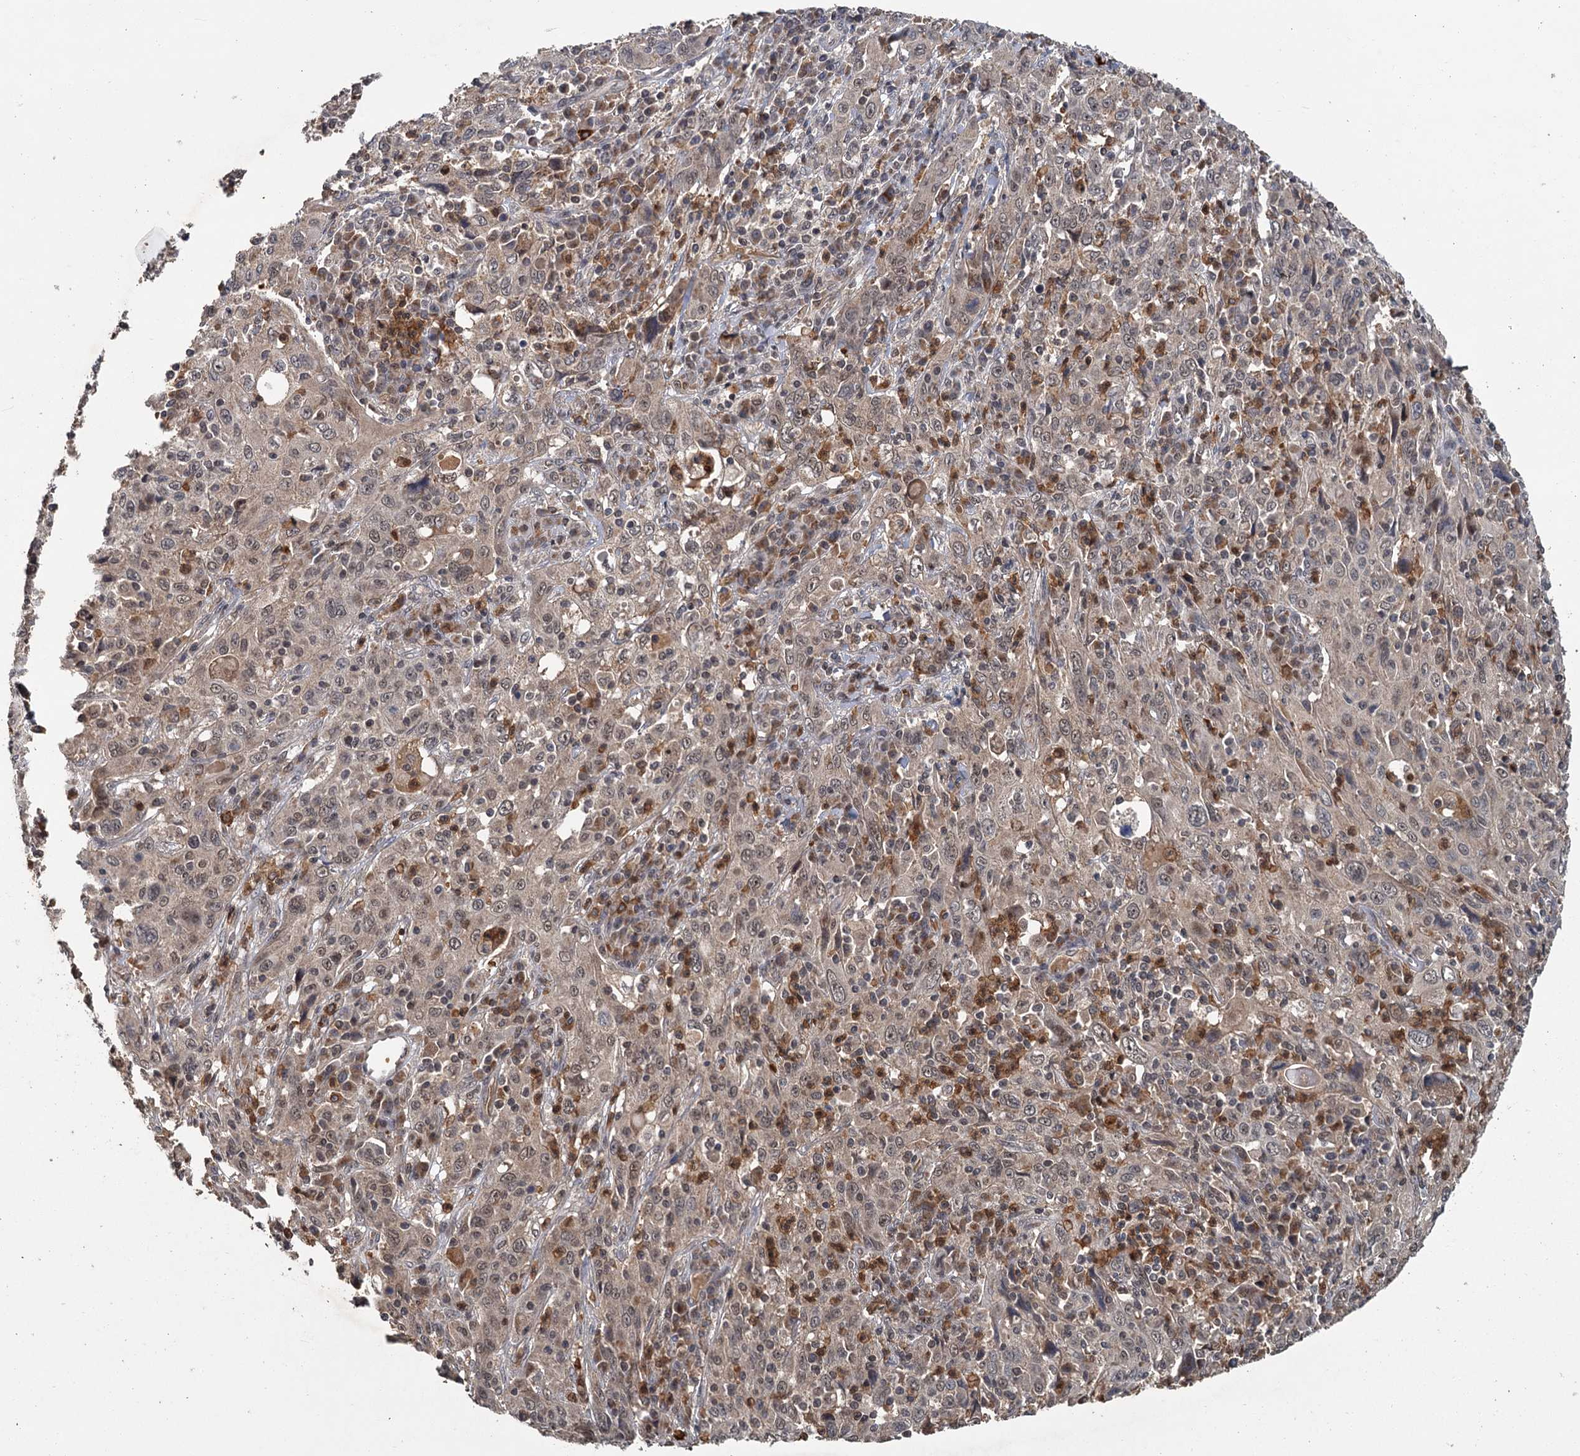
{"staining": {"intensity": "weak", "quantity": ">75%", "location": "nuclear"}, "tissue": "cervical cancer", "cell_type": "Tumor cells", "image_type": "cancer", "snomed": [{"axis": "morphology", "description": "Squamous cell carcinoma, NOS"}, {"axis": "topography", "description": "Cervix"}], "caption": "DAB (3,3'-diaminobenzidine) immunohistochemical staining of human cervical squamous cell carcinoma displays weak nuclear protein positivity in approximately >75% of tumor cells.", "gene": "KANSL2", "patient": {"sex": "female", "age": 46}}